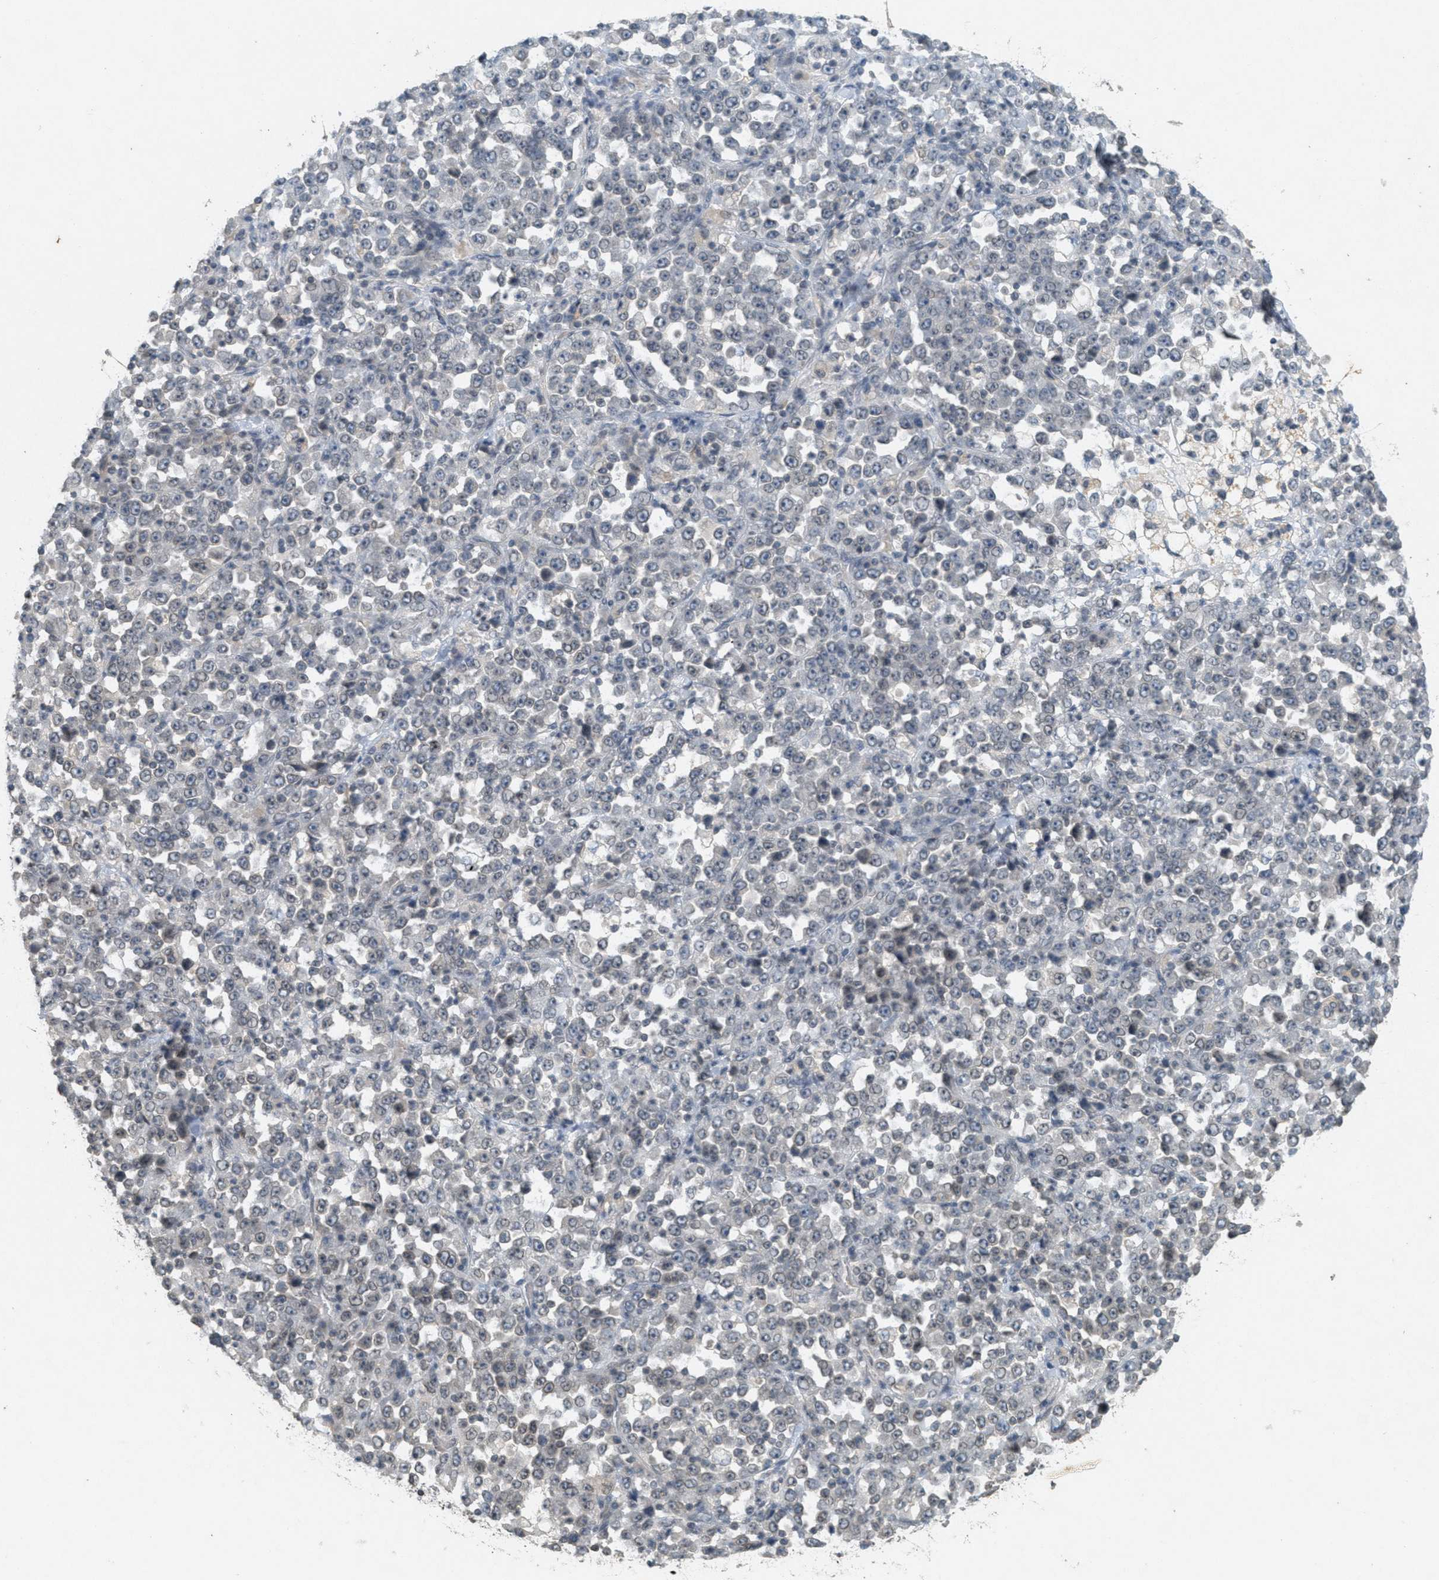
{"staining": {"intensity": "weak", "quantity": "25%-75%", "location": "cytoplasmic/membranous,nuclear"}, "tissue": "stomach cancer", "cell_type": "Tumor cells", "image_type": "cancer", "snomed": [{"axis": "morphology", "description": "Normal tissue, NOS"}, {"axis": "morphology", "description": "Adenocarcinoma, NOS"}, {"axis": "topography", "description": "Stomach, upper"}, {"axis": "topography", "description": "Stomach"}], "caption": "Immunohistochemical staining of human stomach adenocarcinoma shows low levels of weak cytoplasmic/membranous and nuclear protein positivity in about 25%-75% of tumor cells.", "gene": "ABHD6", "patient": {"sex": "male", "age": 59}}